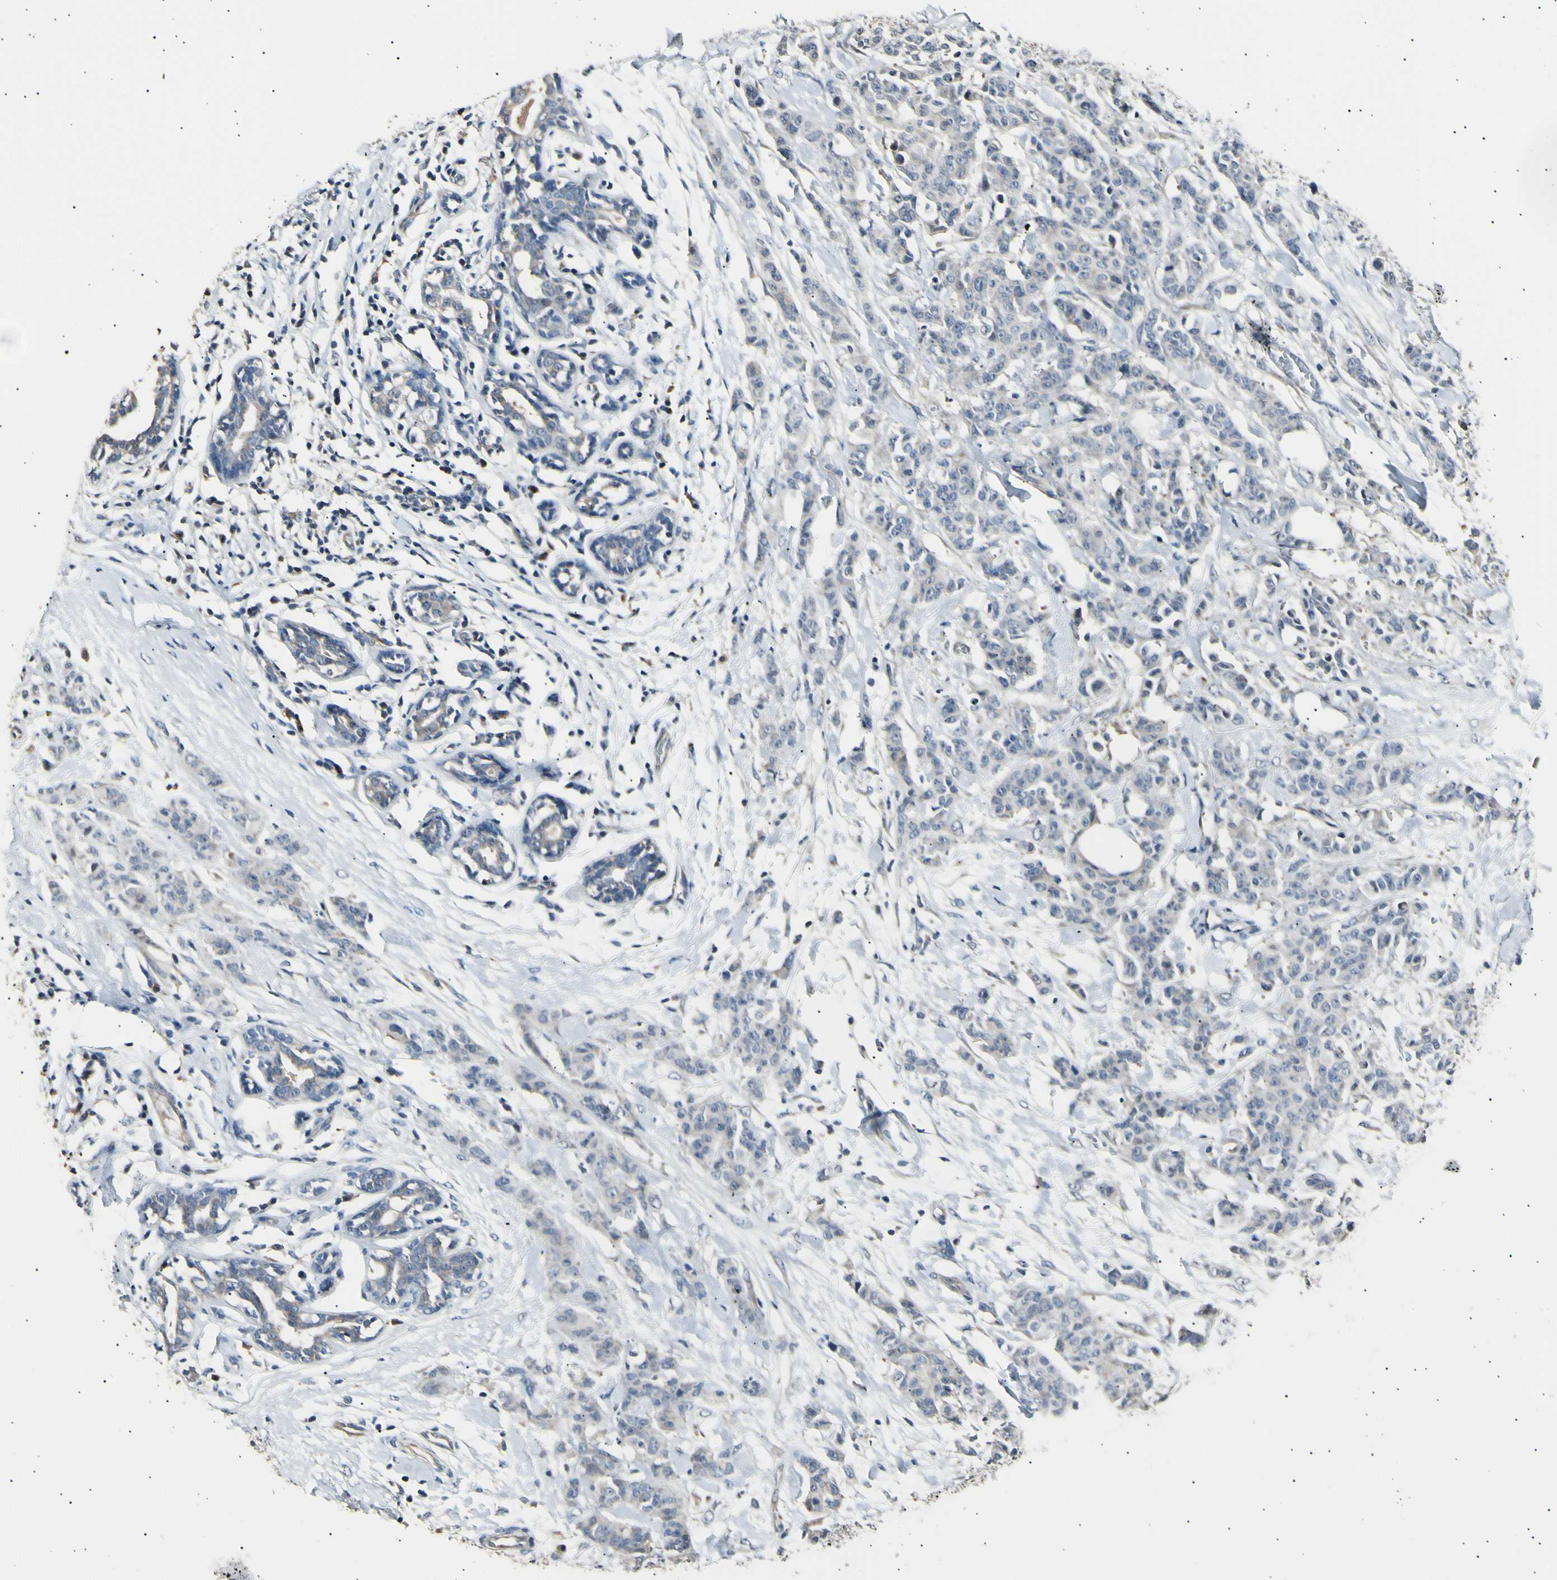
{"staining": {"intensity": "negative", "quantity": "none", "location": "none"}, "tissue": "breast cancer", "cell_type": "Tumor cells", "image_type": "cancer", "snomed": [{"axis": "morphology", "description": "Normal tissue, NOS"}, {"axis": "morphology", "description": "Duct carcinoma"}, {"axis": "topography", "description": "Breast"}], "caption": "Immunohistochemistry (IHC) of breast cancer exhibits no staining in tumor cells. Brightfield microscopy of IHC stained with DAB (brown) and hematoxylin (blue), captured at high magnification.", "gene": "LDLR", "patient": {"sex": "female", "age": 40}}